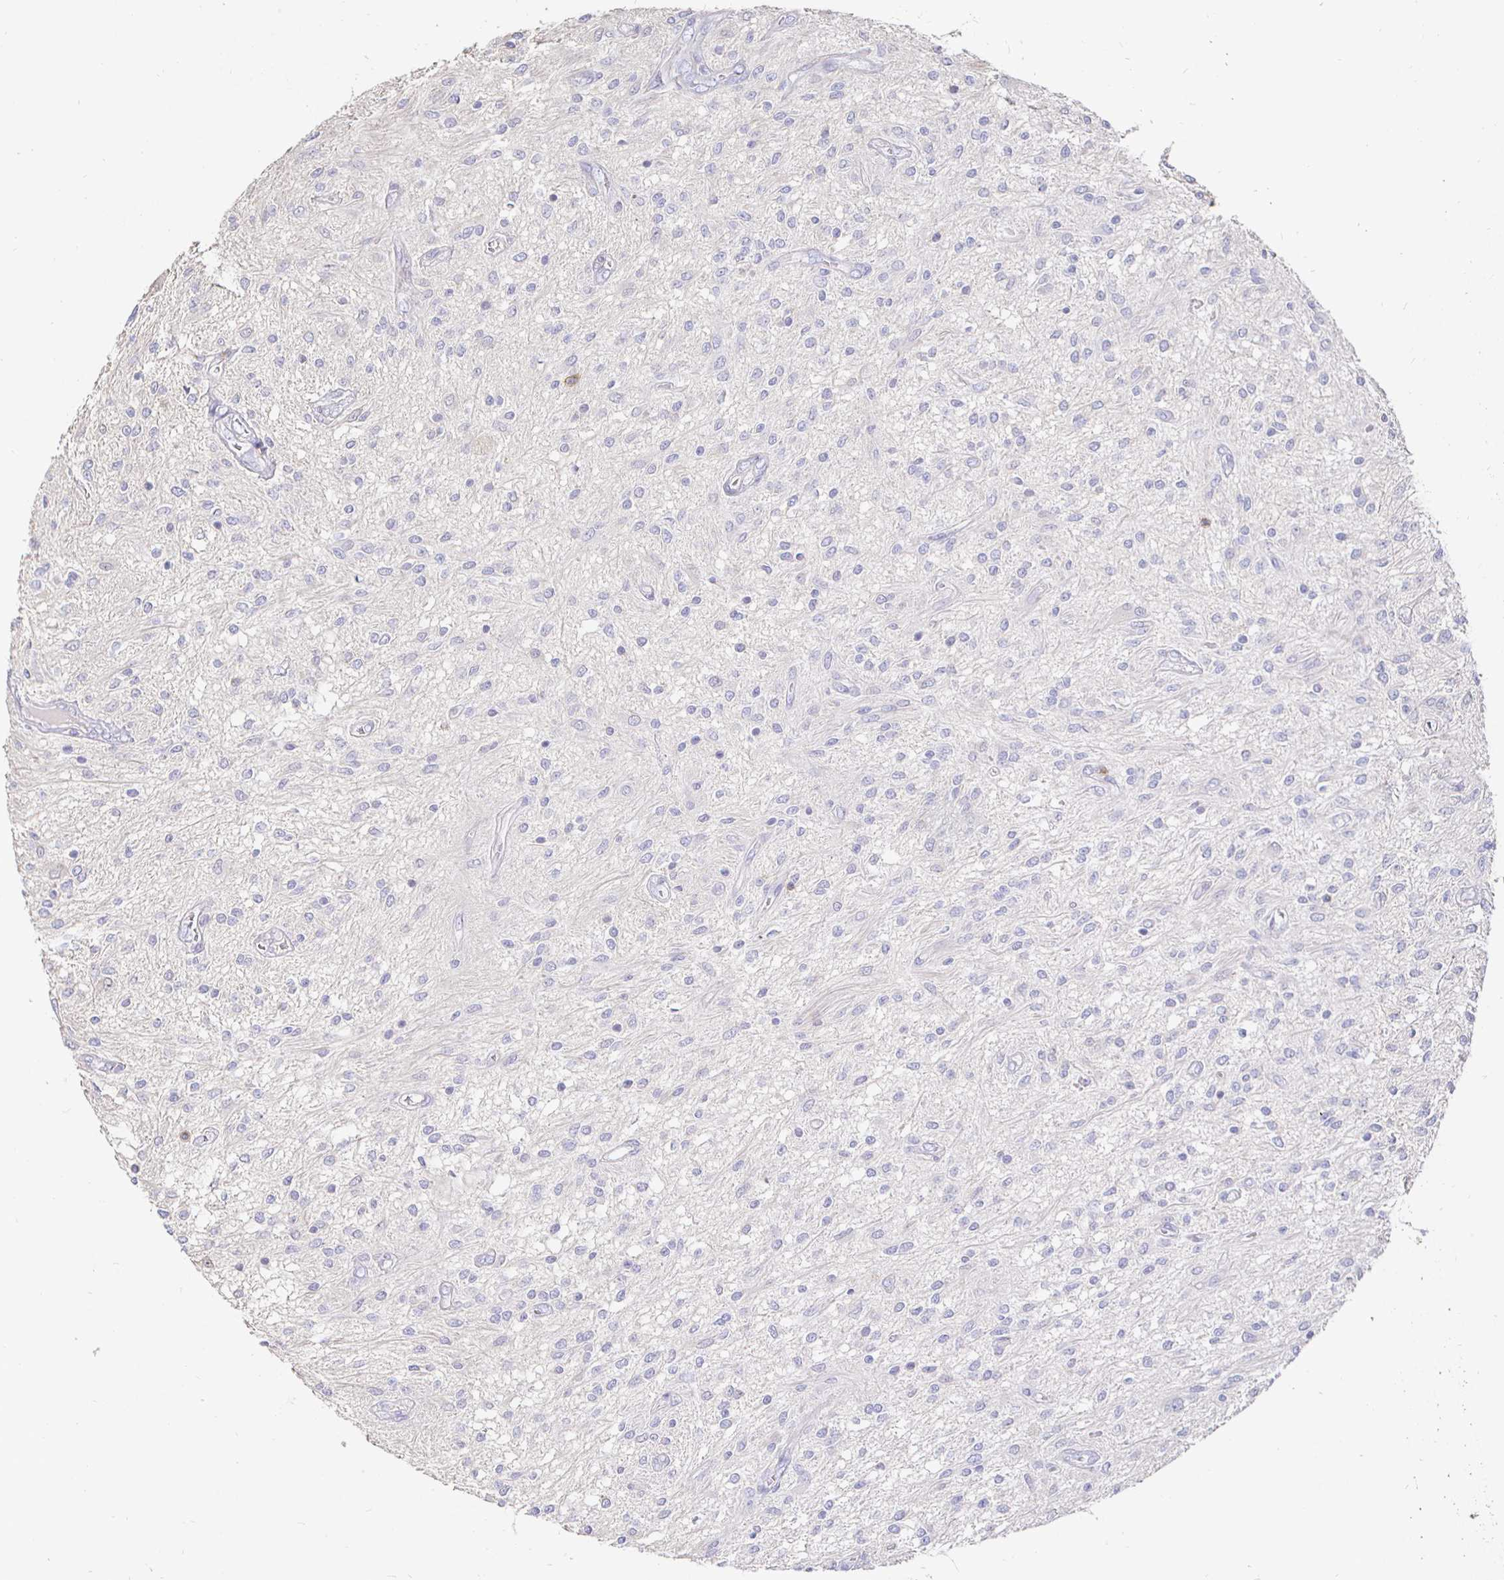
{"staining": {"intensity": "negative", "quantity": "none", "location": "none"}, "tissue": "glioma", "cell_type": "Tumor cells", "image_type": "cancer", "snomed": [{"axis": "morphology", "description": "Glioma, malignant, Low grade"}, {"axis": "topography", "description": "Cerebellum"}], "caption": "A histopathology image of human malignant glioma (low-grade) is negative for staining in tumor cells.", "gene": "CXCR3", "patient": {"sex": "female", "age": 14}}